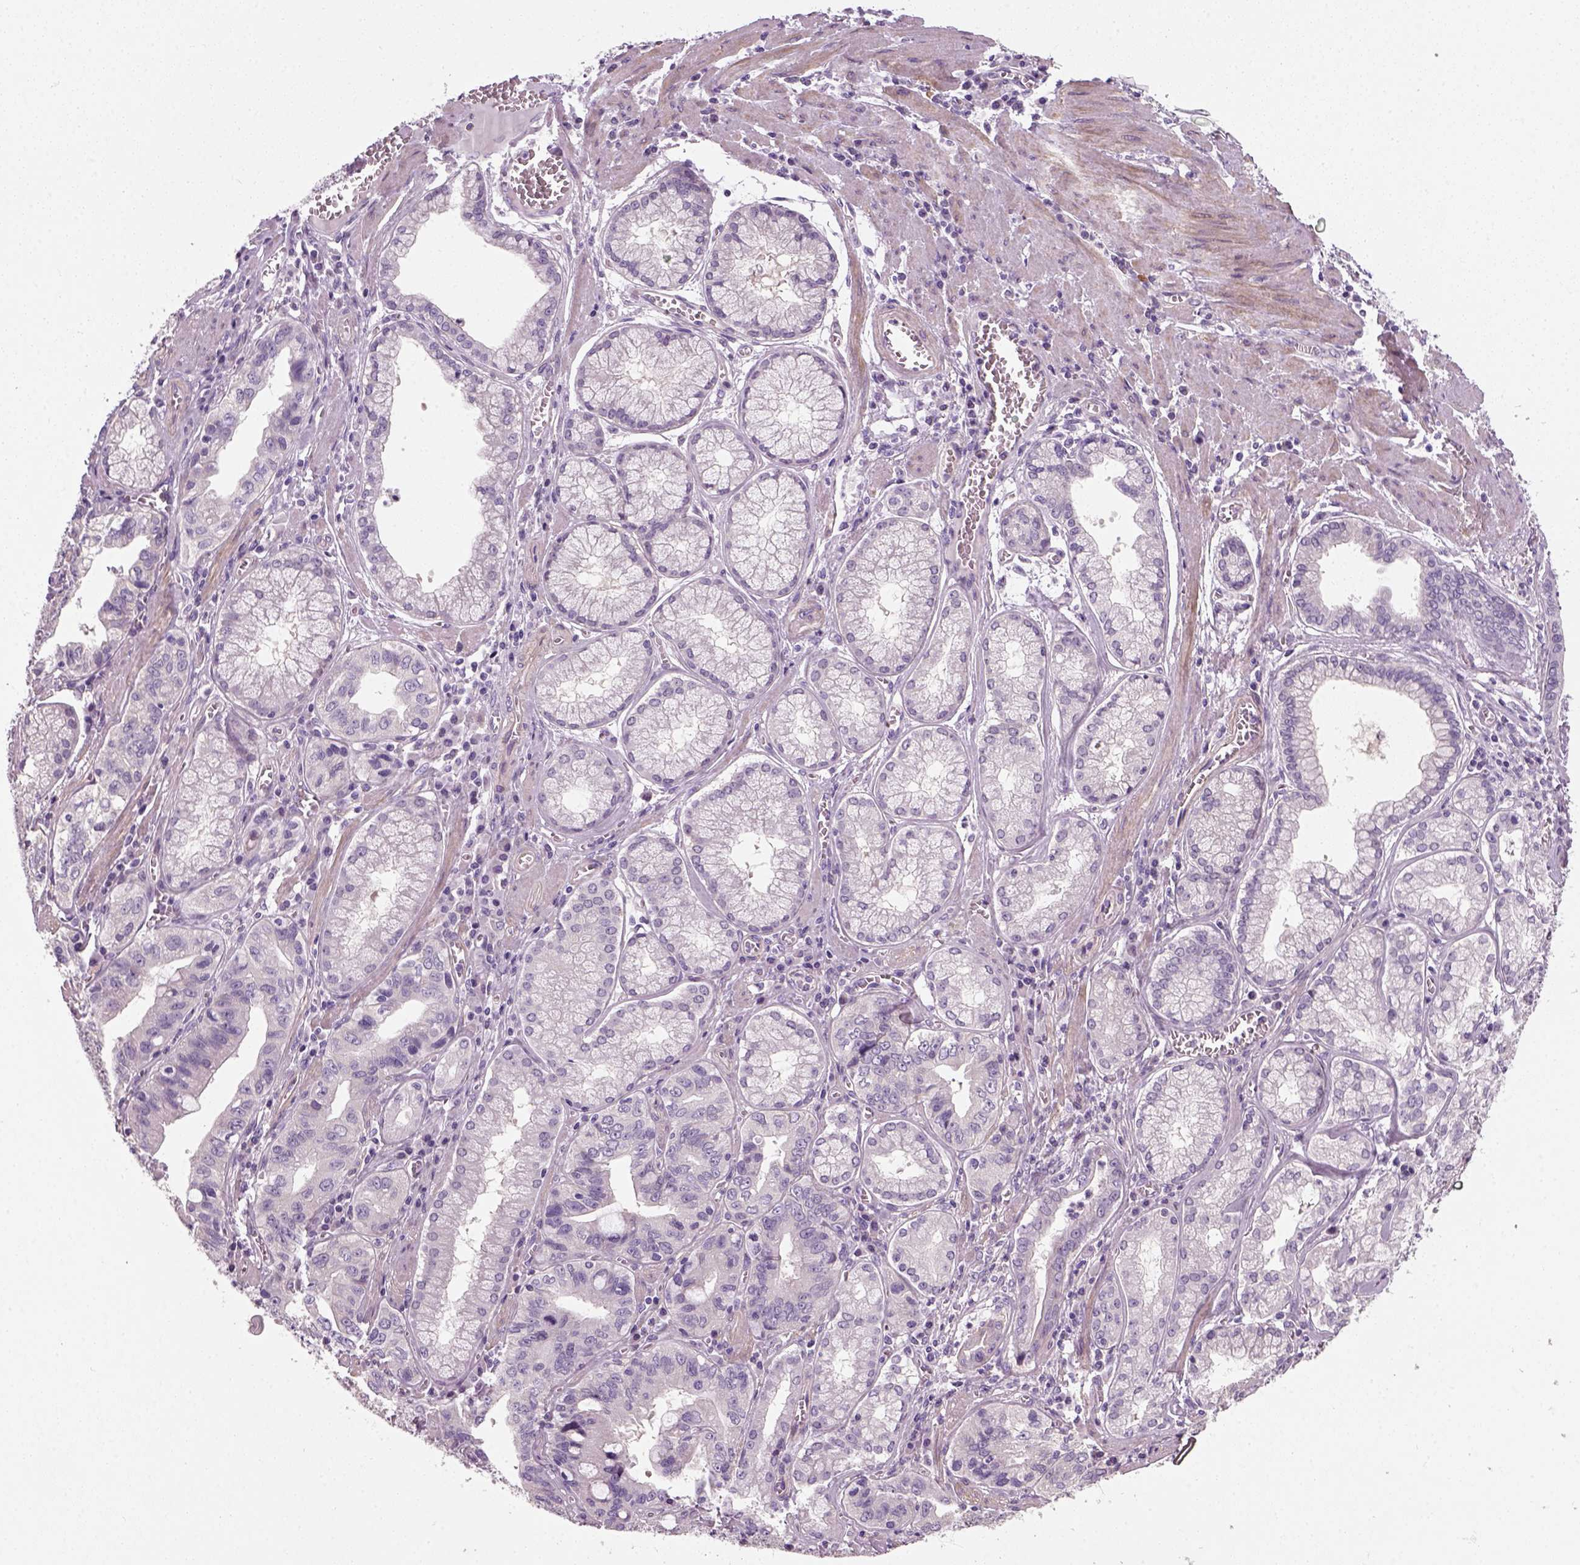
{"staining": {"intensity": "negative", "quantity": "none", "location": "none"}, "tissue": "stomach cancer", "cell_type": "Tumor cells", "image_type": "cancer", "snomed": [{"axis": "morphology", "description": "Adenocarcinoma, NOS"}, {"axis": "topography", "description": "Stomach, lower"}], "caption": "Tumor cells are negative for protein expression in human stomach cancer.", "gene": "ELOVL3", "patient": {"sex": "female", "age": 76}}